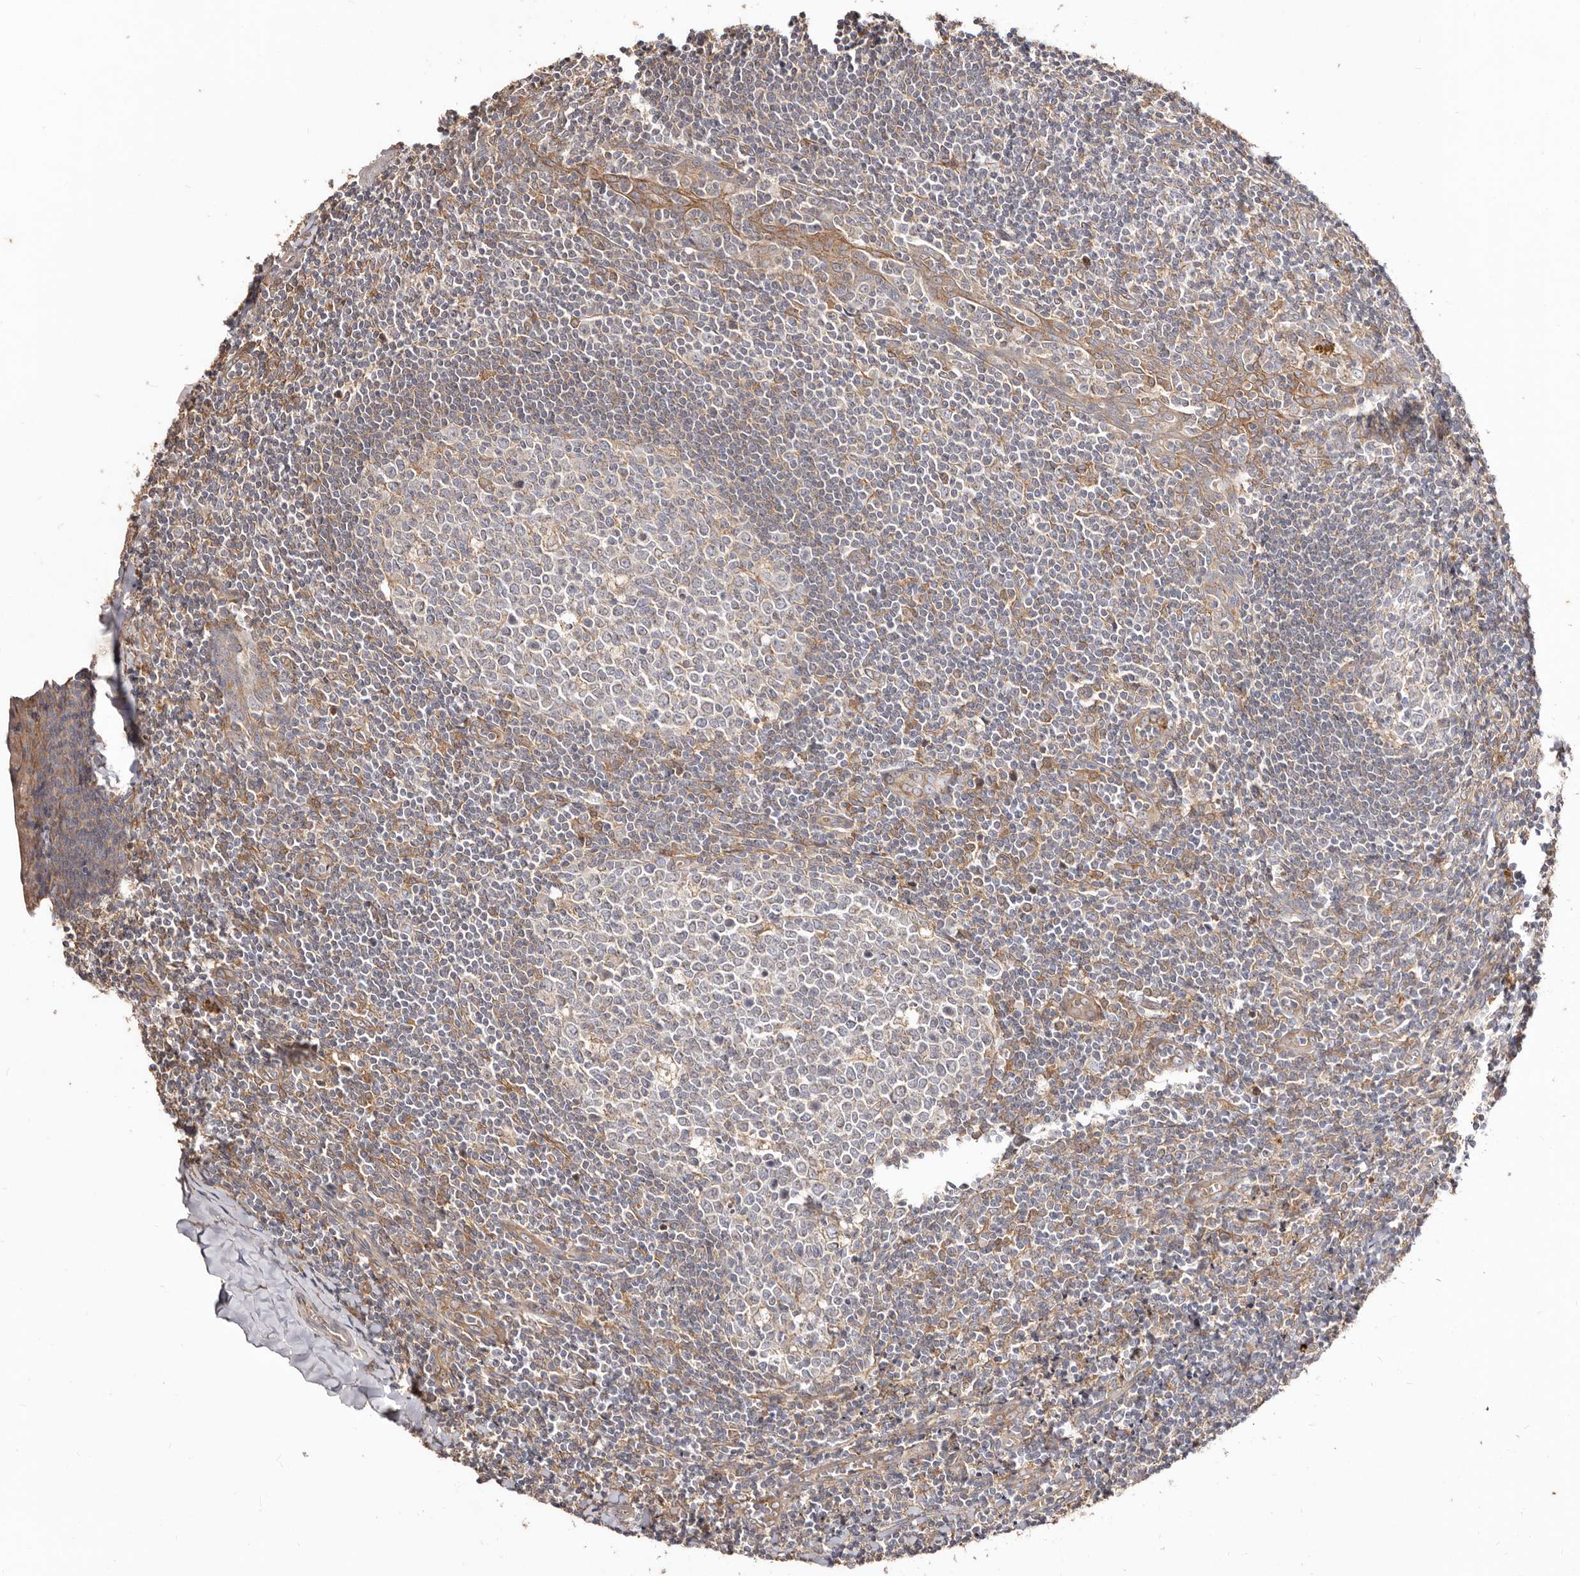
{"staining": {"intensity": "weak", "quantity": "<25%", "location": "cytoplasmic/membranous"}, "tissue": "tonsil", "cell_type": "Germinal center cells", "image_type": "normal", "snomed": [{"axis": "morphology", "description": "Normal tissue, NOS"}, {"axis": "topography", "description": "Tonsil"}], "caption": "DAB immunohistochemical staining of benign tonsil exhibits no significant positivity in germinal center cells.", "gene": "LRRC25", "patient": {"sex": "male", "age": 27}}